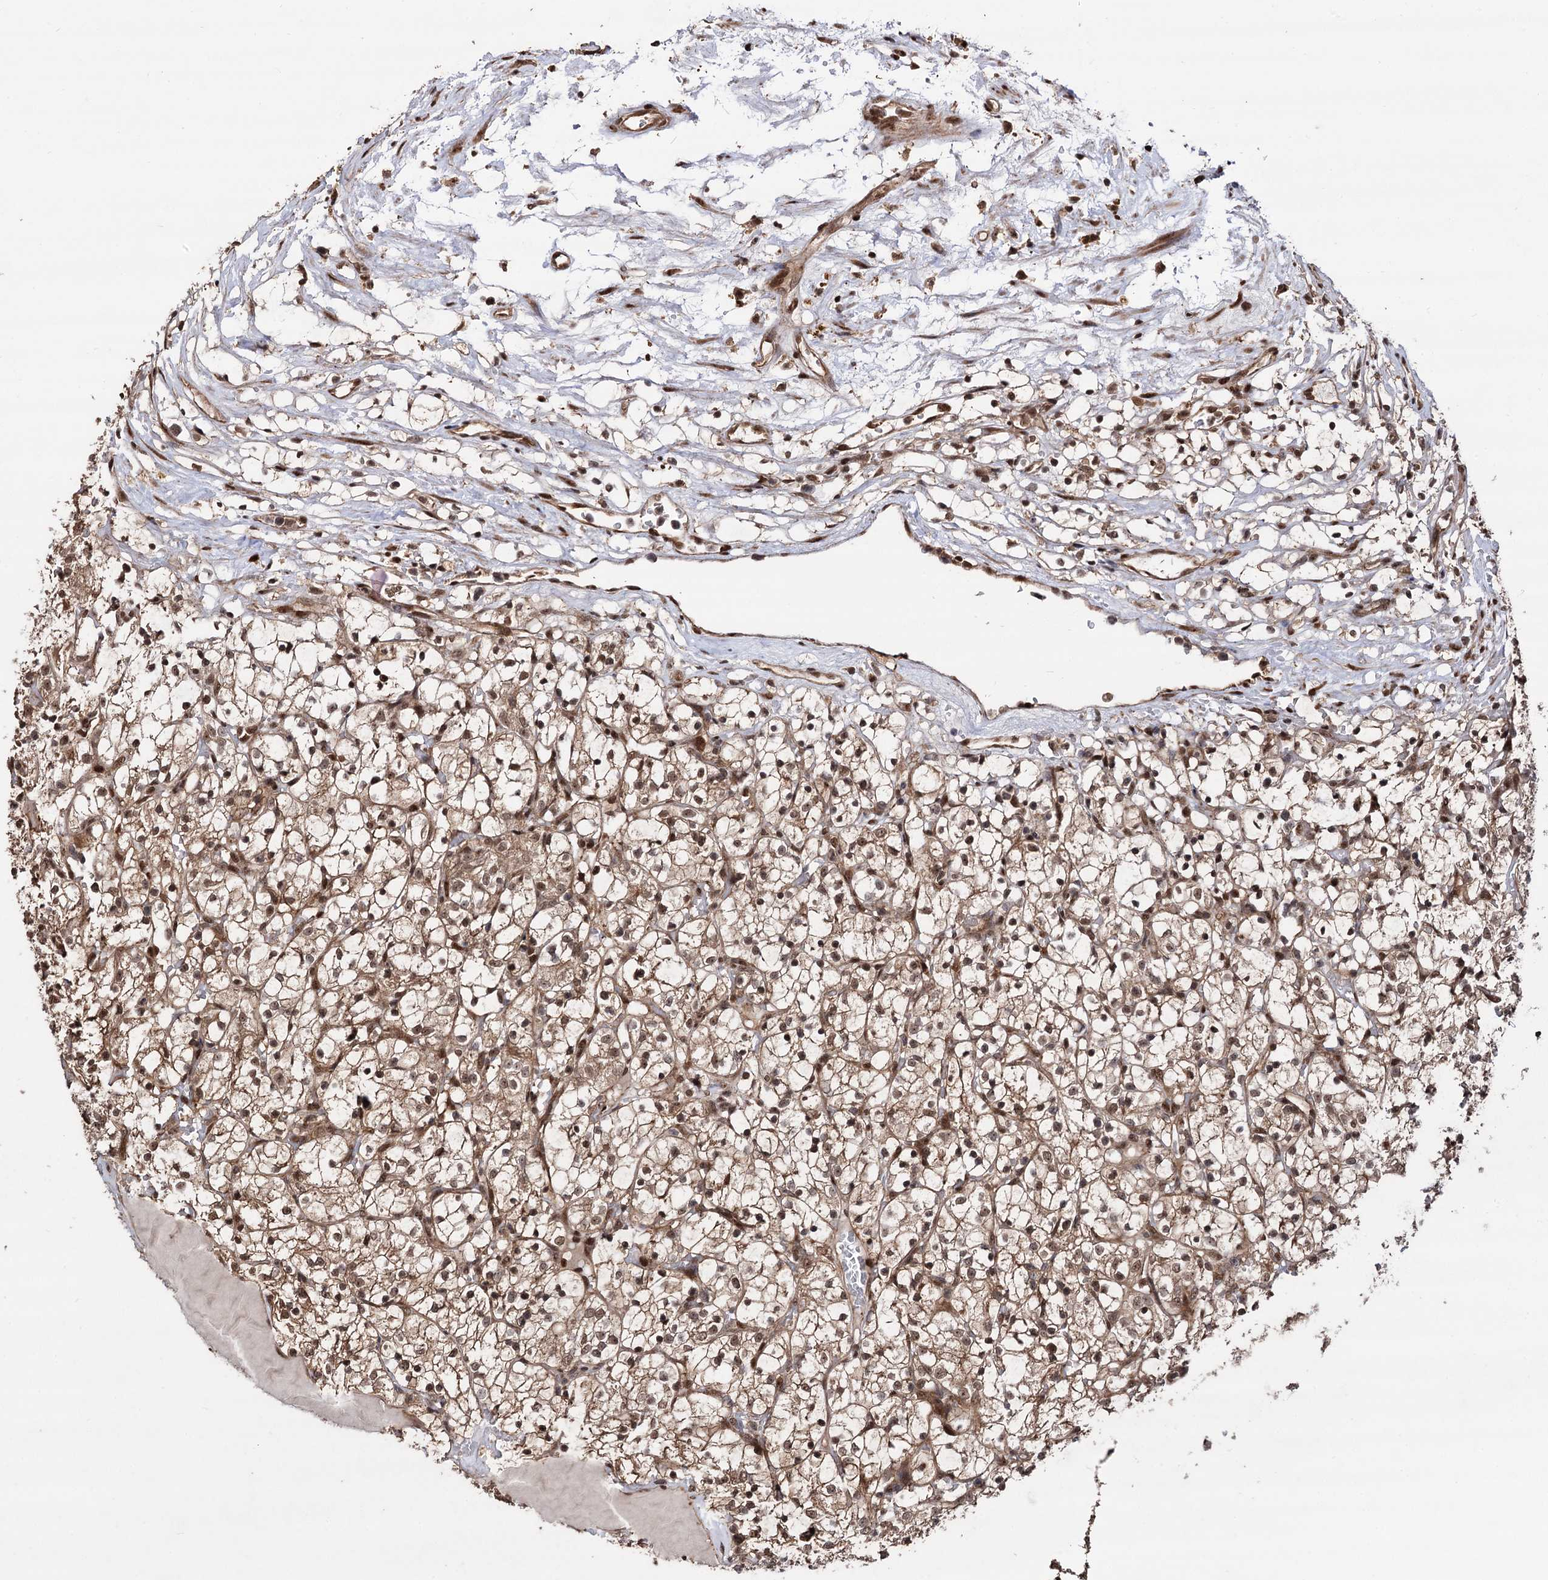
{"staining": {"intensity": "moderate", "quantity": ">75%", "location": "cytoplasmic/membranous,nuclear"}, "tissue": "renal cancer", "cell_type": "Tumor cells", "image_type": "cancer", "snomed": [{"axis": "morphology", "description": "Adenocarcinoma, NOS"}, {"axis": "topography", "description": "Kidney"}], "caption": "IHC histopathology image of renal adenocarcinoma stained for a protein (brown), which reveals medium levels of moderate cytoplasmic/membranous and nuclear expression in approximately >75% of tumor cells.", "gene": "PIGB", "patient": {"sex": "female", "age": 69}}